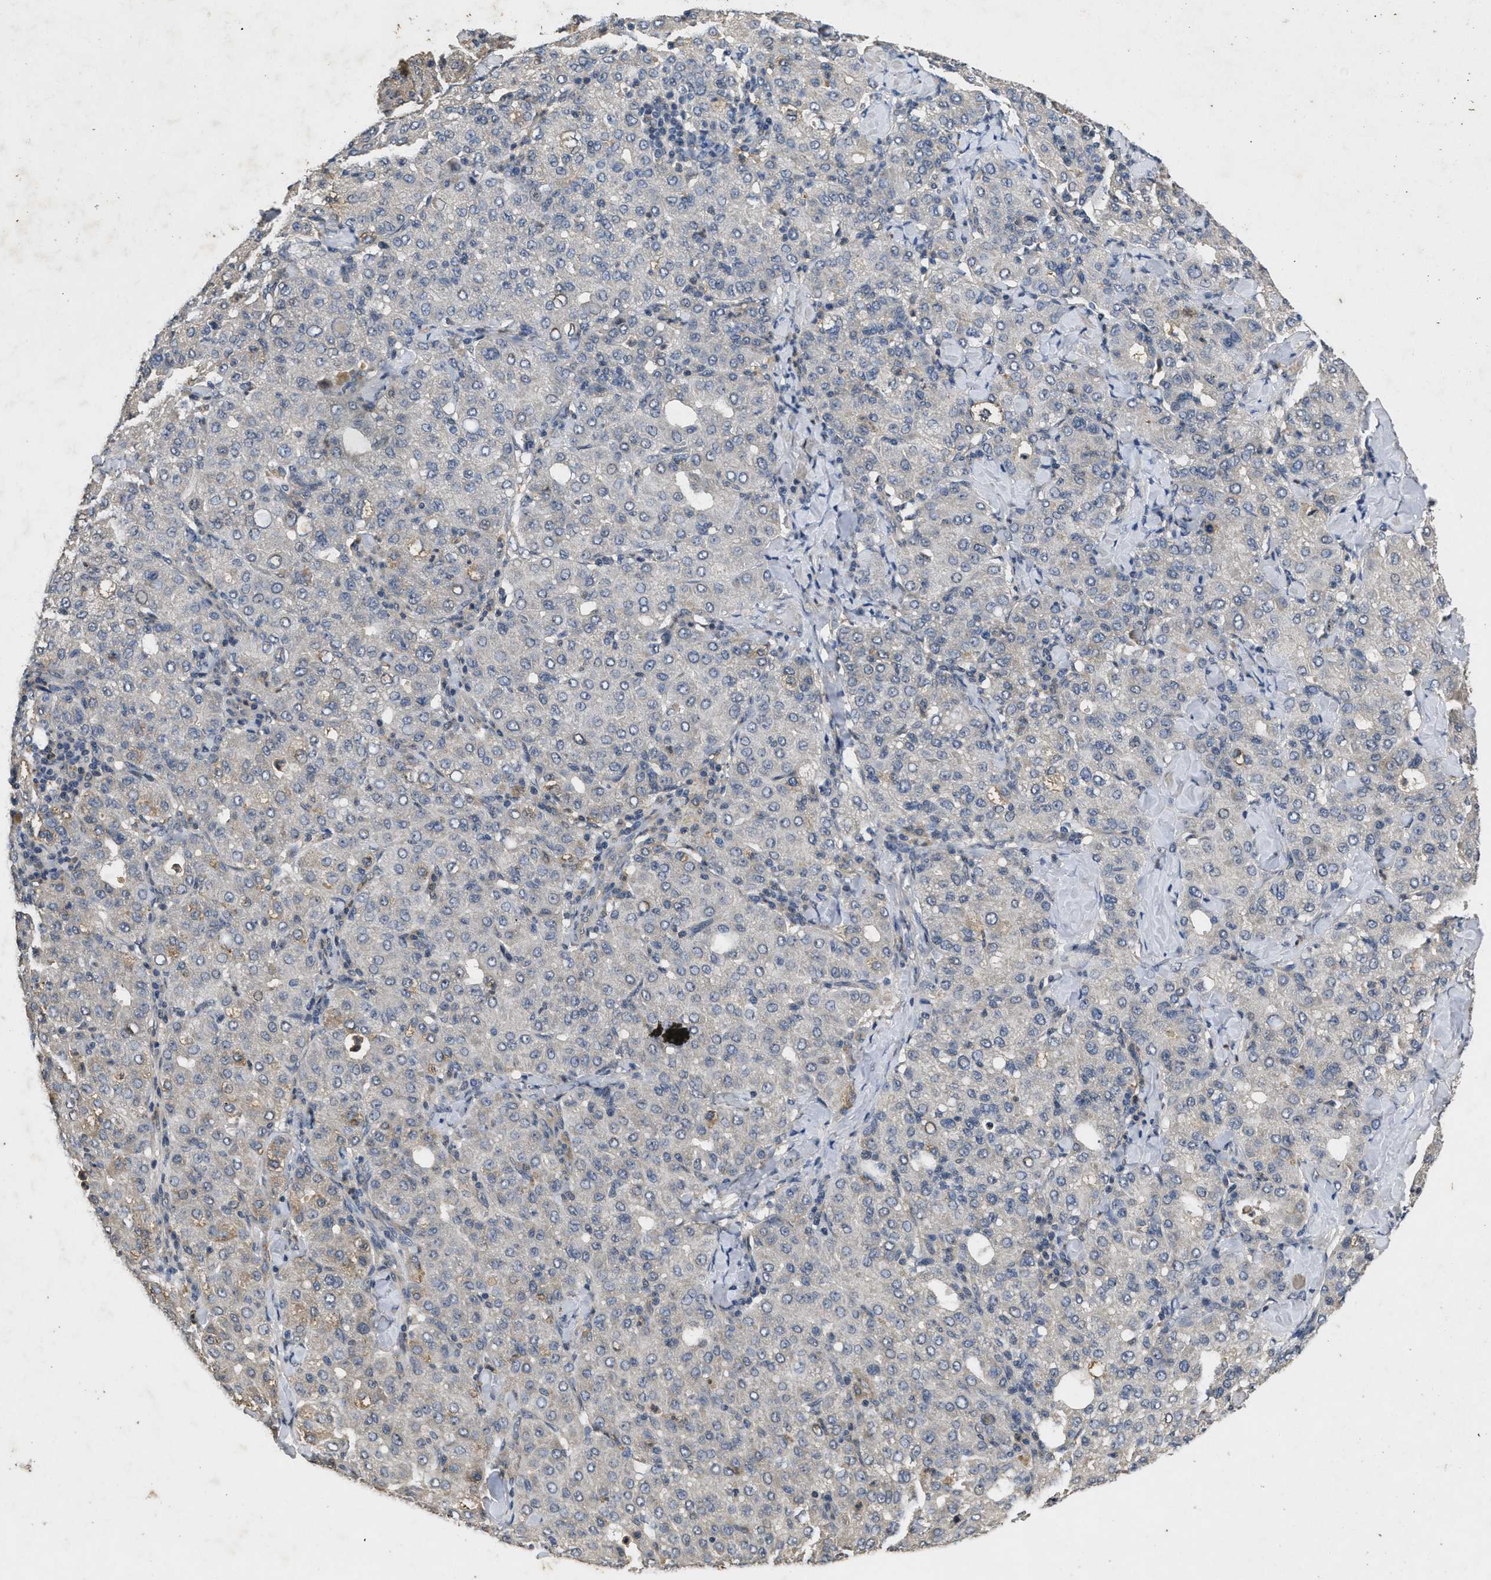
{"staining": {"intensity": "weak", "quantity": "25%-75%", "location": "cytoplasmic/membranous"}, "tissue": "liver cancer", "cell_type": "Tumor cells", "image_type": "cancer", "snomed": [{"axis": "morphology", "description": "Carcinoma, Hepatocellular, NOS"}, {"axis": "topography", "description": "Liver"}], "caption": "This is an image of IHC staining of liver hepatocellular carcinoma, which shows weak expression in the cytoplasmic/membranous of tumor cells.", "gene": "PAPOLG", "patient": {"sex": "male", "age": 65}}